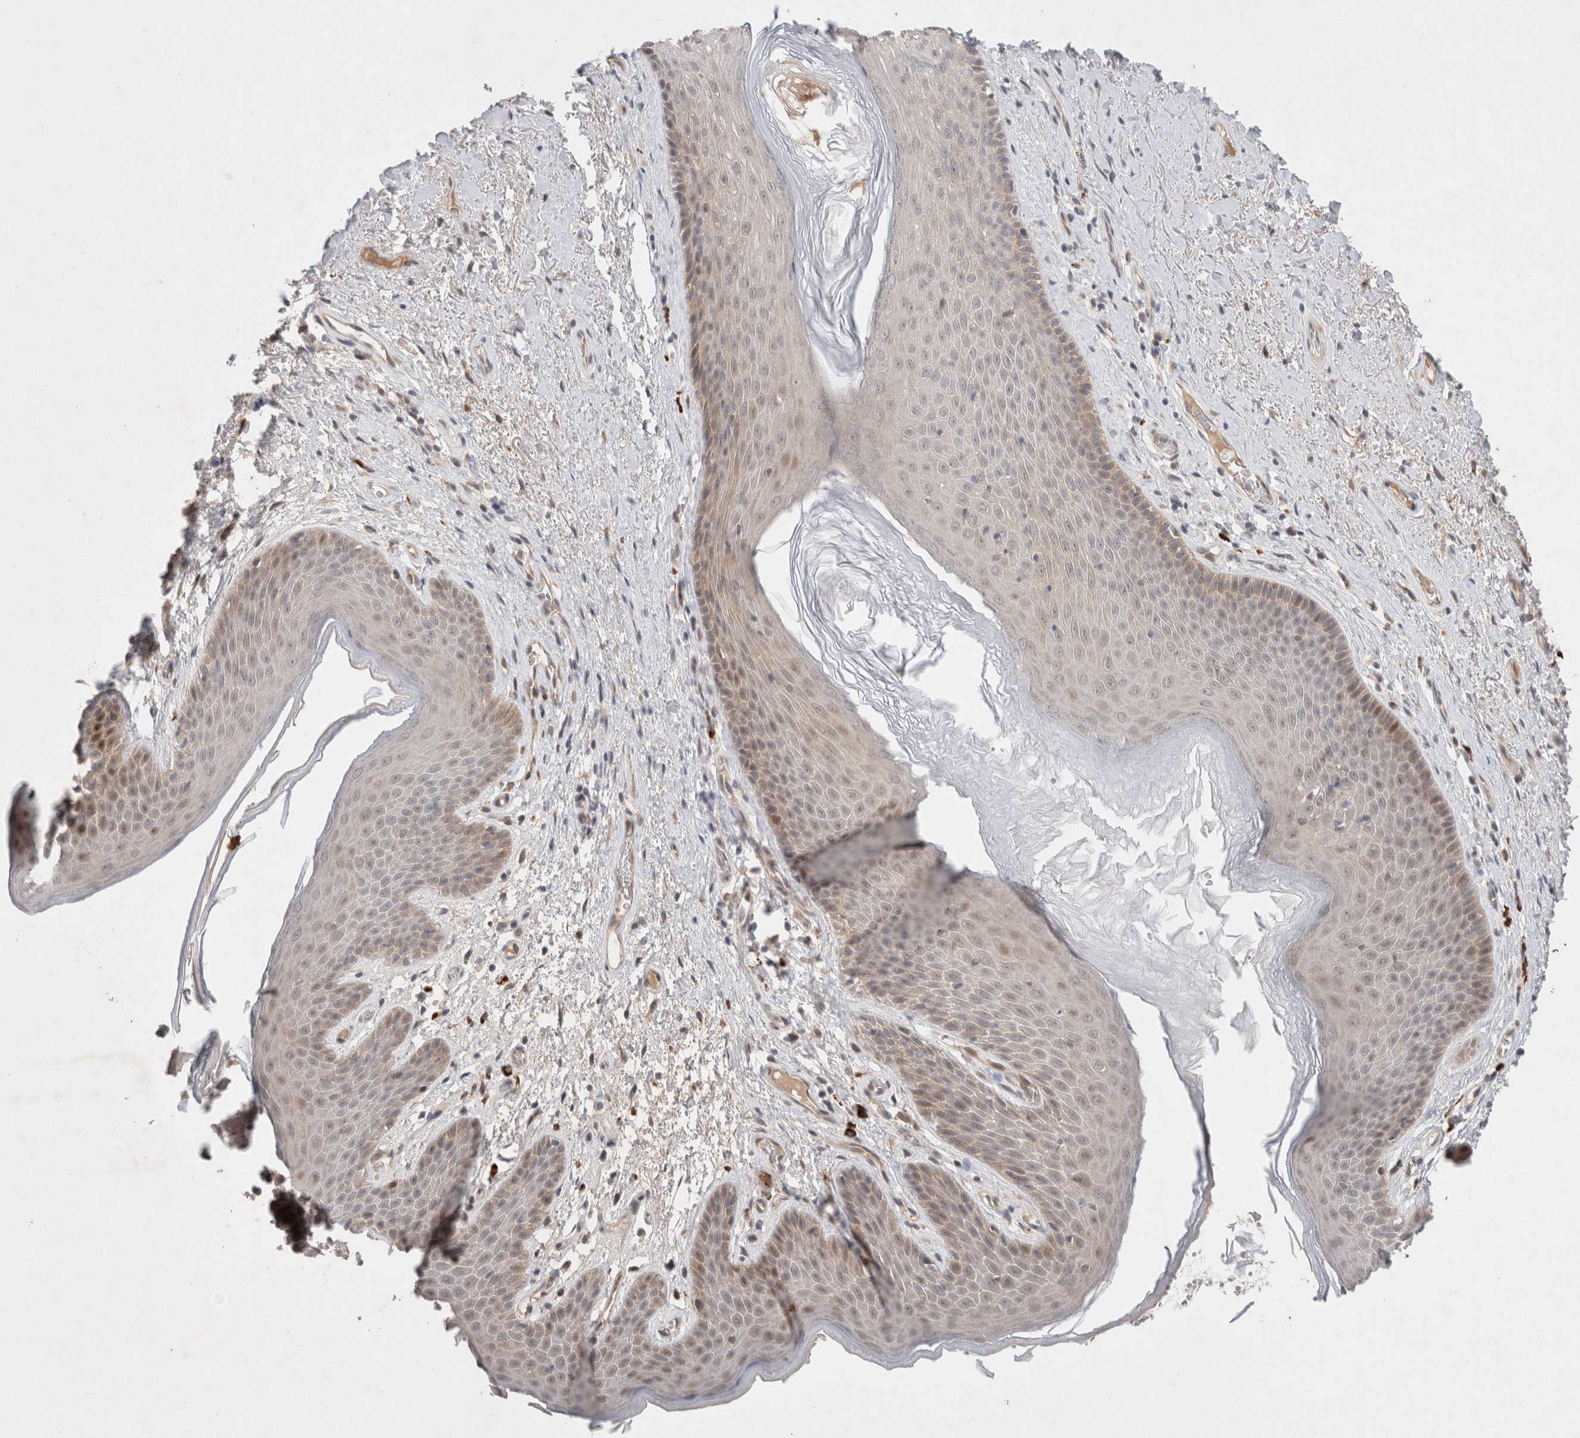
{"staining": {"intensity": "weak", "quantity": "25%-75%", "location": "cytoplasmic/membranous,nuclear"}, "tissue": "skin", "cell_type": "Epidermal cells", "image_type": "normal", "snomed": [{"axis": "morphology", "description": "Normal tissue, NOS"}, {"axis": "topography", "description": "Anal"}], "caption": "DAB immunohistochemical staining of unremarkable human skin reveals weak cytoplasmic/membranous,nuclear protein expression in approximately 25%-75% of epidermal cells. (Brightfield microscopy of DAB IHC at high magnification).", "gene": "RASAL2", "patient": {"sex": "male", "age": 74}}